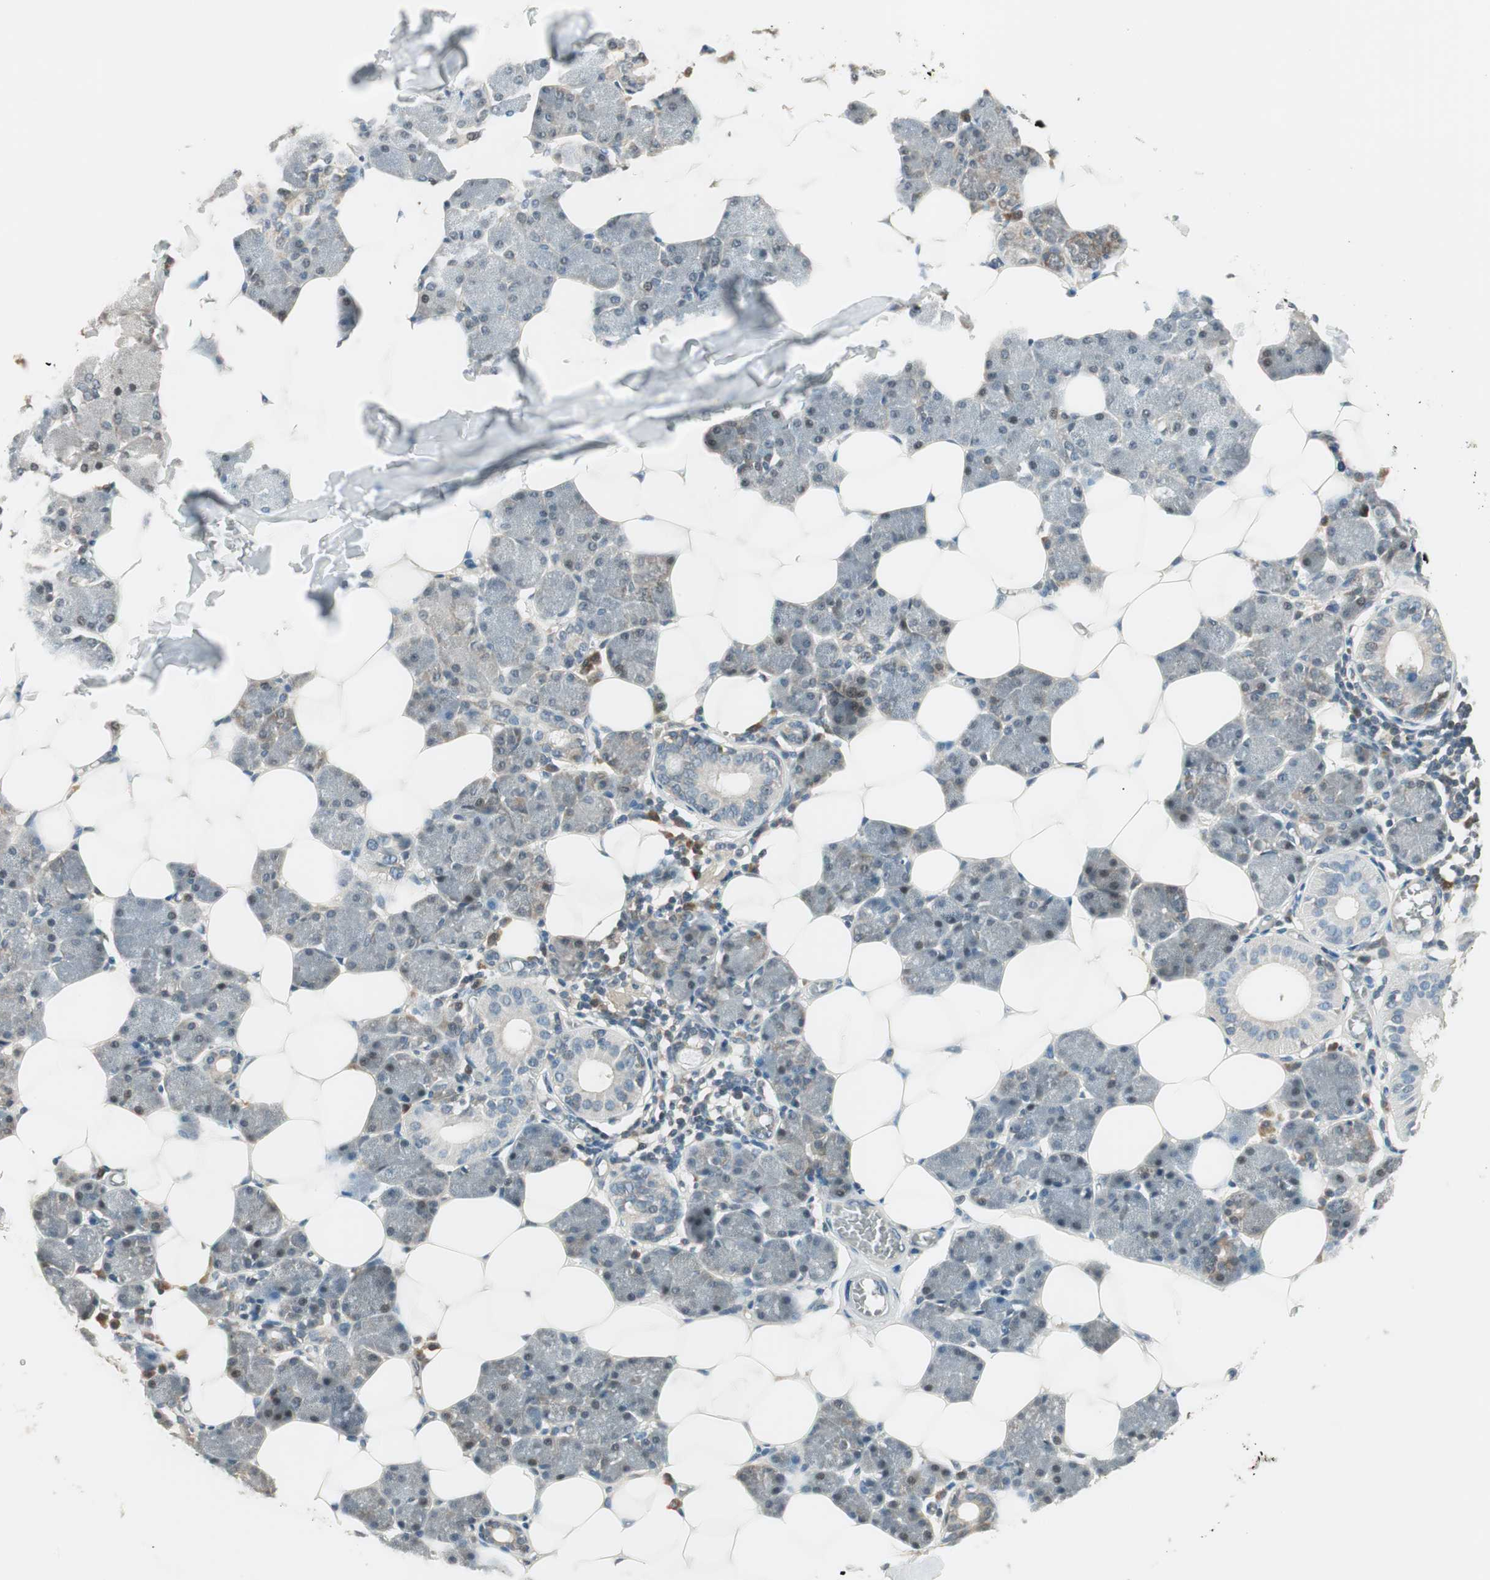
{"staining": {"intensity": "moderate", "quantity": "<25%", "location": "cytoplasmic/membranous"}, "tissue": "salivary gland", "cell_type": "Glandular cells", "image_type": "normal", "snomed": [{"axis": "morphology", "description": "Normal tissue, NOS"}, {"axis": "morphology", "description": "Adenoma, NOS"}, {"axis": "topography", "description": "Salivary gland"}], "caption": "Immunohistochemistry (IHC) of normal salivary gland exhibits low levels of moderate cytoplasmic/membranous positivity in about <25% of glandular cells.", "gene": "IPO5", "patient": {"sex": "female", "age": 32}}